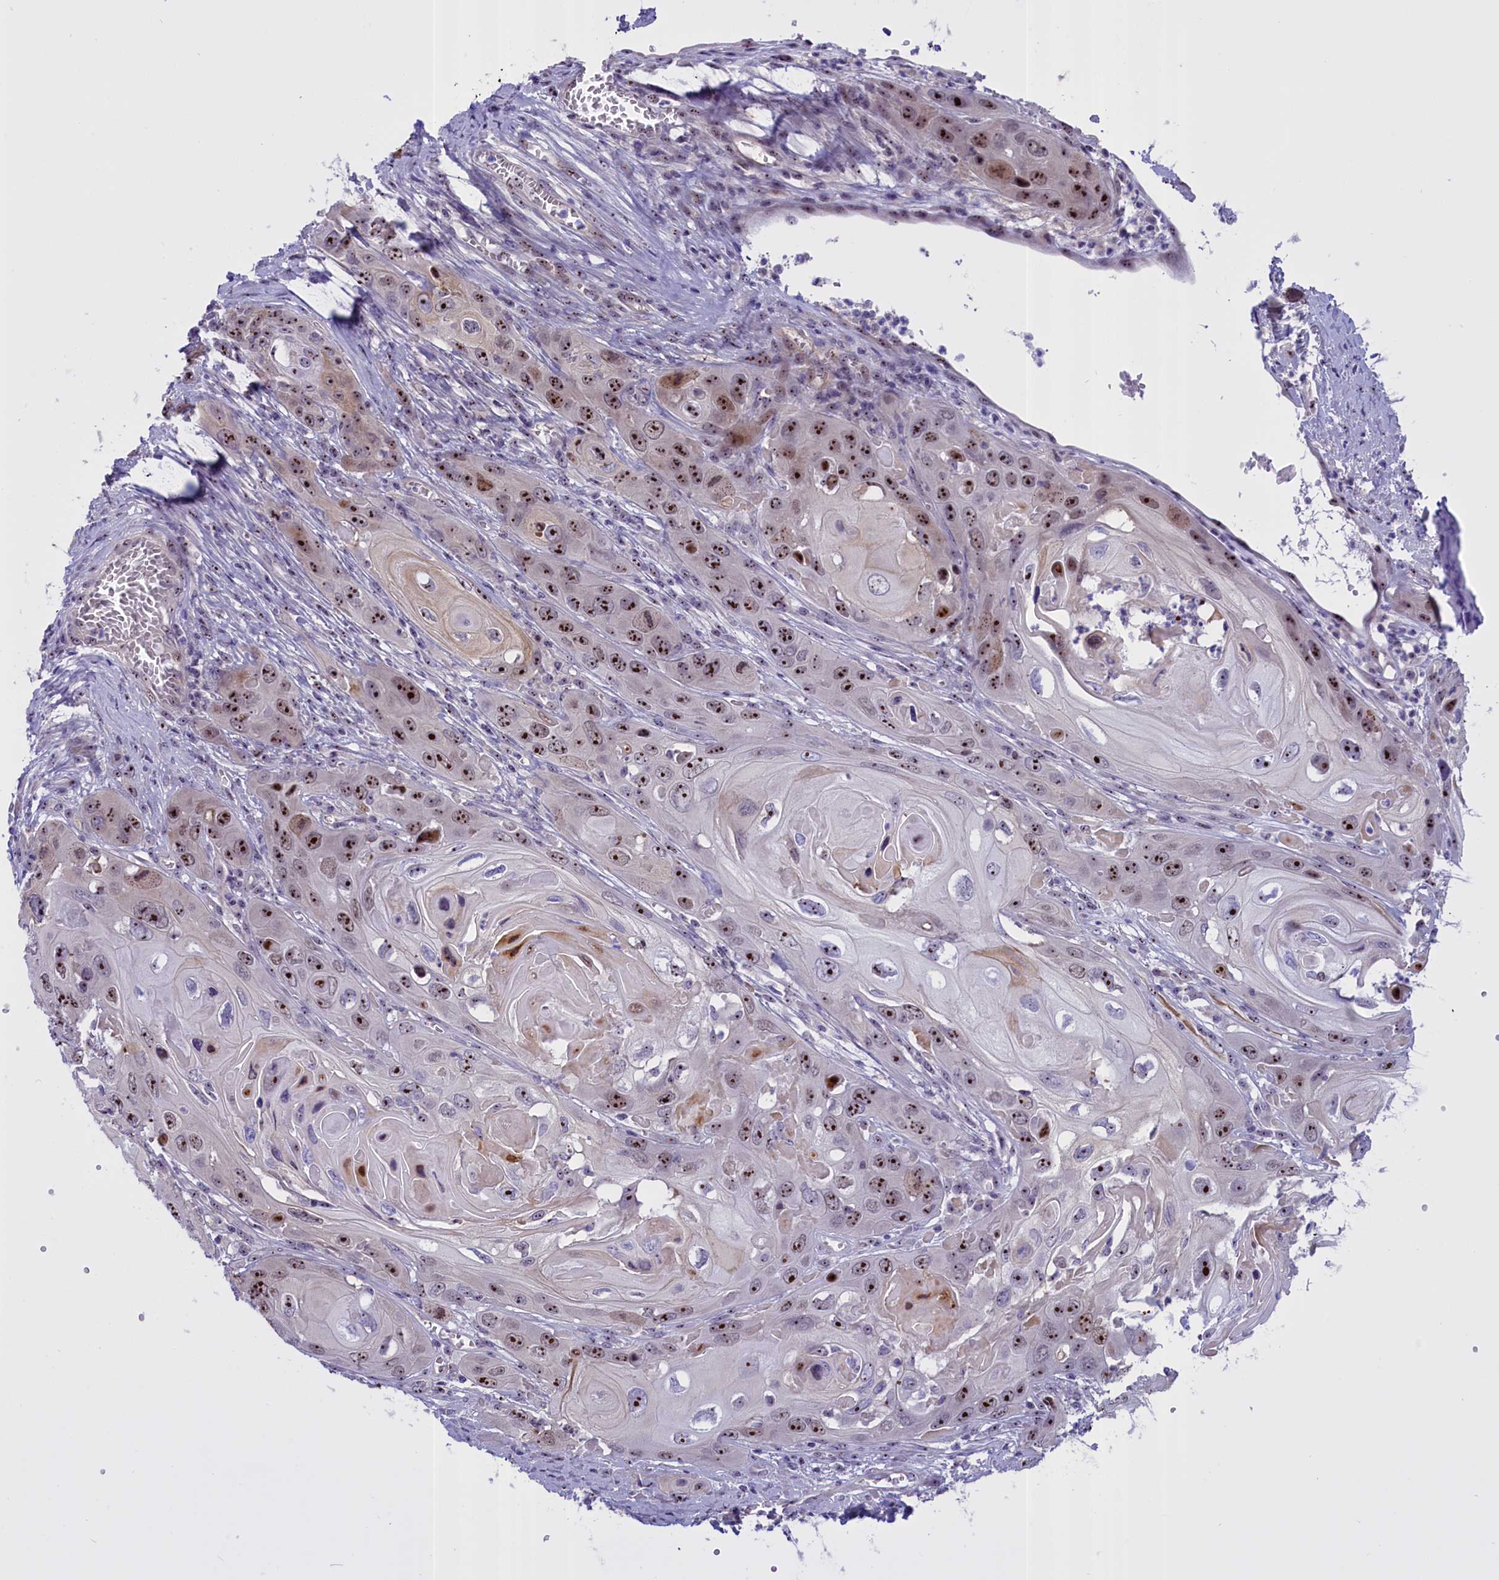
{"staining": {"intensity": "strong", "quantity": "25%-75%", "location": "nuclear"}, "tissue": "skin cancer", "cell_type": "Tumor cells", "image_type": "cancer", "snomed": [{"axis": "morphology", "description": "Squamous cell carcinoma, NOS"}, {"axis": "topography", "description": "Skin"}], "caption": "Skin cancer stained with a protein marker demonstrates strong staining in tumor cells.", "gene": "TBL3", "patient": {"sex": "male", "age": 55}}